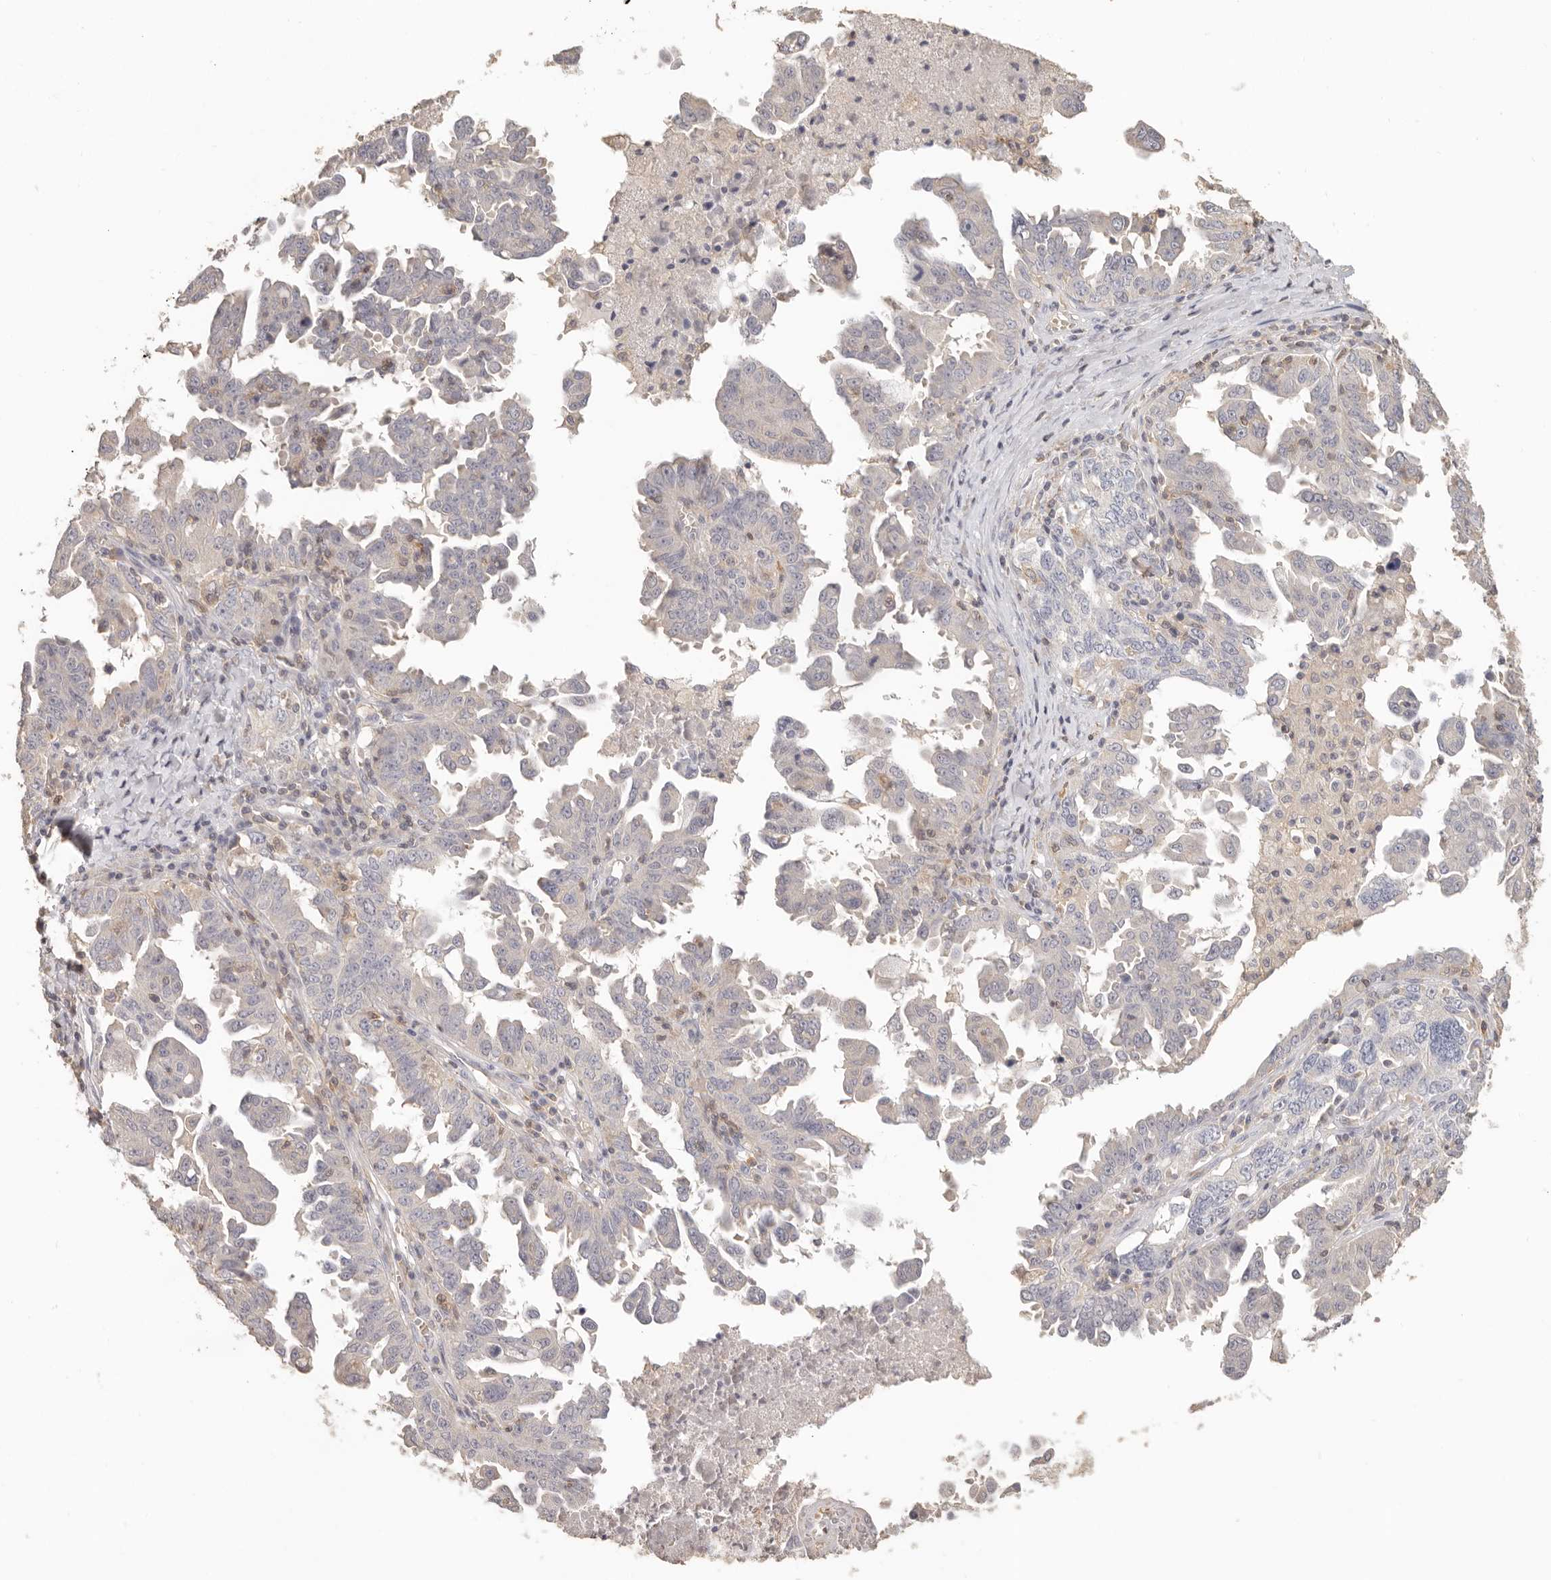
{"staining": {"intensity": "negative", "quantity": "none", "location": "none"}, "tissue": "ovarian cancer", "cell_type": "Tumor cells", "image_type": "cancer", "snomed": [{"axis": "morphology", "description": "Carcinoma, endometroid"}, {"axis": "topography", "description": "Ovary"}], "caption": "High power microscopy photomicrograph of an immunohistochemistry (IHC) micrograph of endometroid carcinoma (ovarian), revealing no significant expression in tumor cells.", "gene": "CSK", "patient": {"sex": "female", "age": 62}}